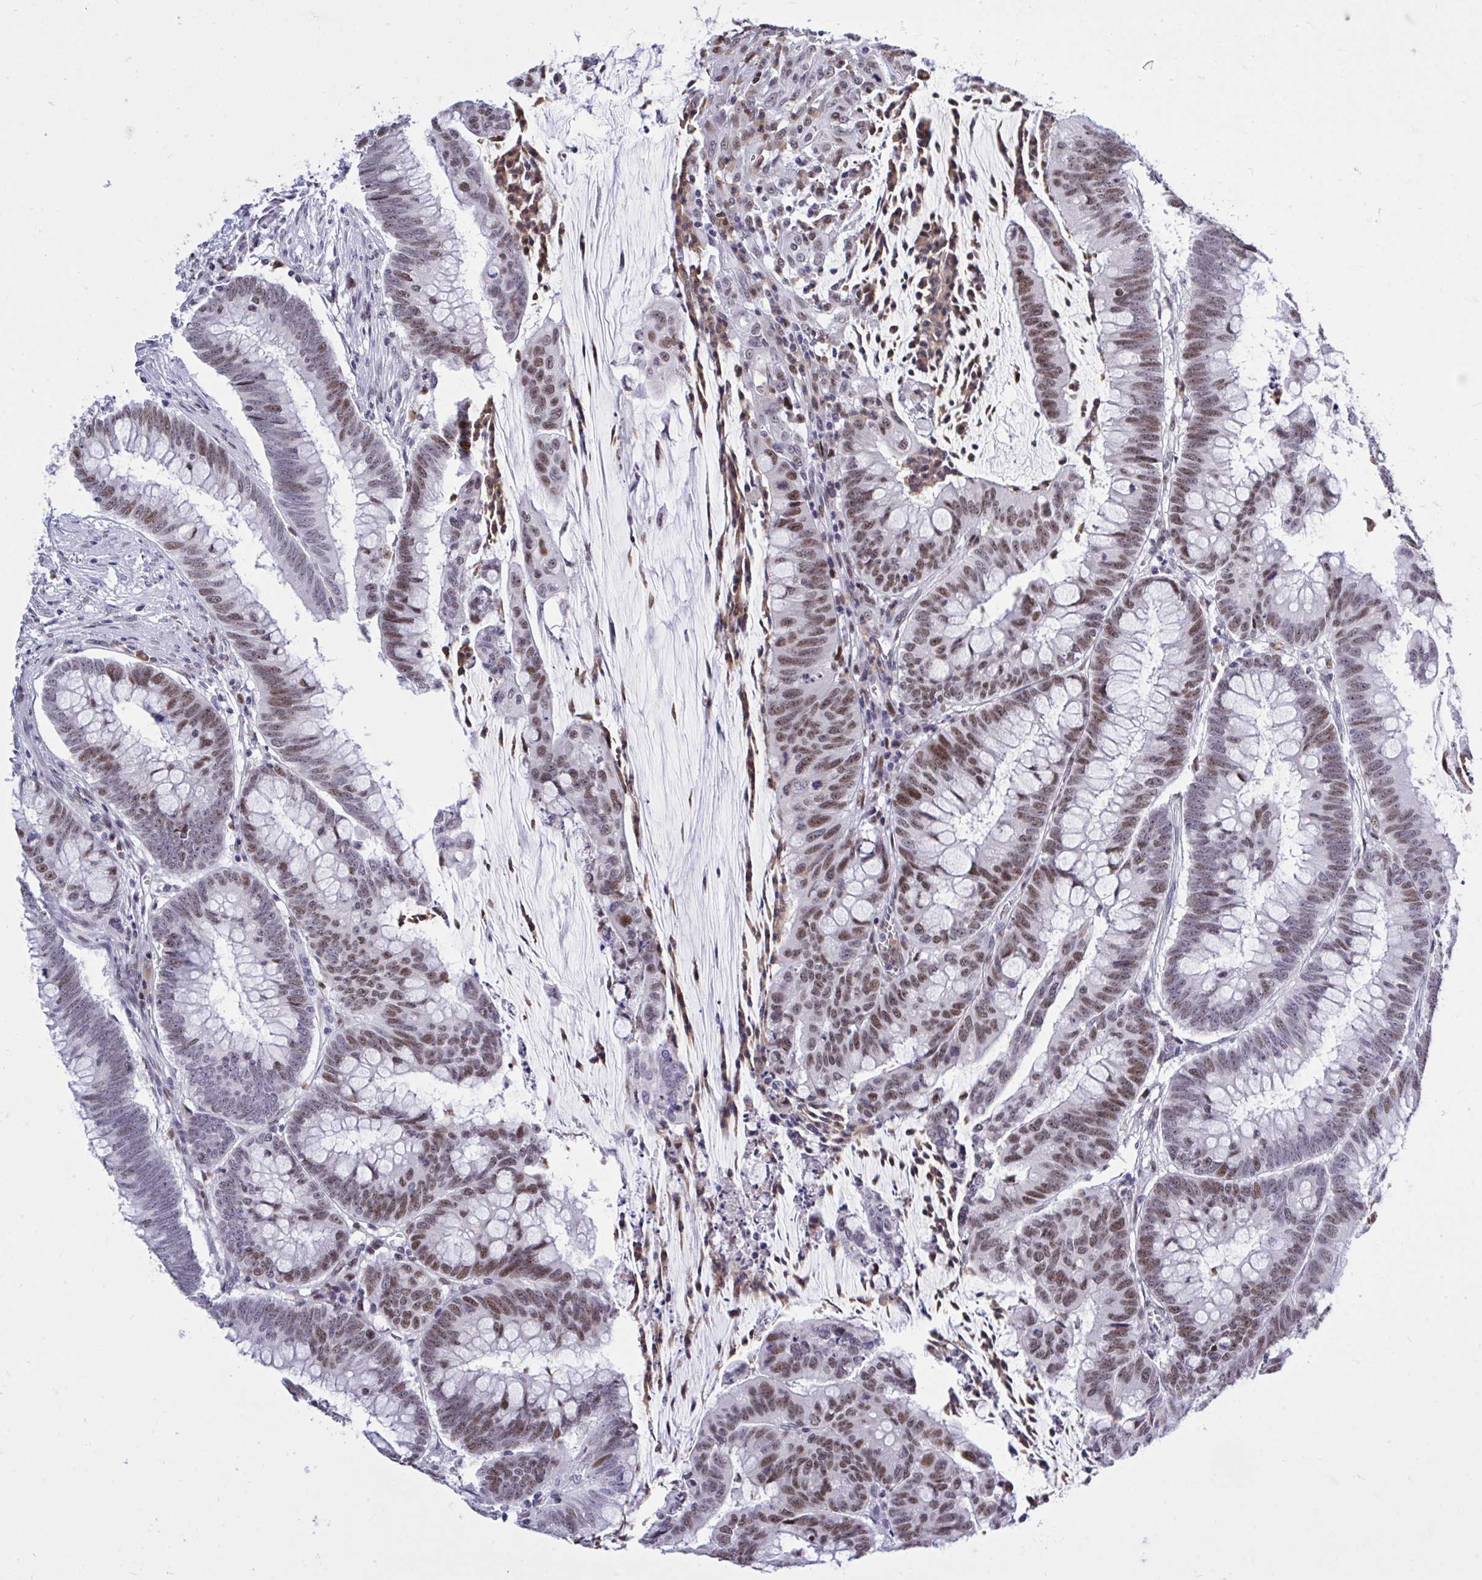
{"staining": {"intensity": "moderate", "quantity": "25%-75%", "location": "nuclear"}, "tissue": "colorectal cancer", "cell_type": "Tumor cells", "image_type": "cancer", "snomed": [{"axis": "morphology", "description": "Adenocarcinoma, NOS"}, {"axis": "topography", "description": "Colon"}], "caption": "Protein expression analysis of adenocarcinoma (colorectal) shows moderate nuclear positivity in about 25%-75% of tumor cells.", "gene": "C1QL2", "patient": {"sex": "male", "age": 62}}